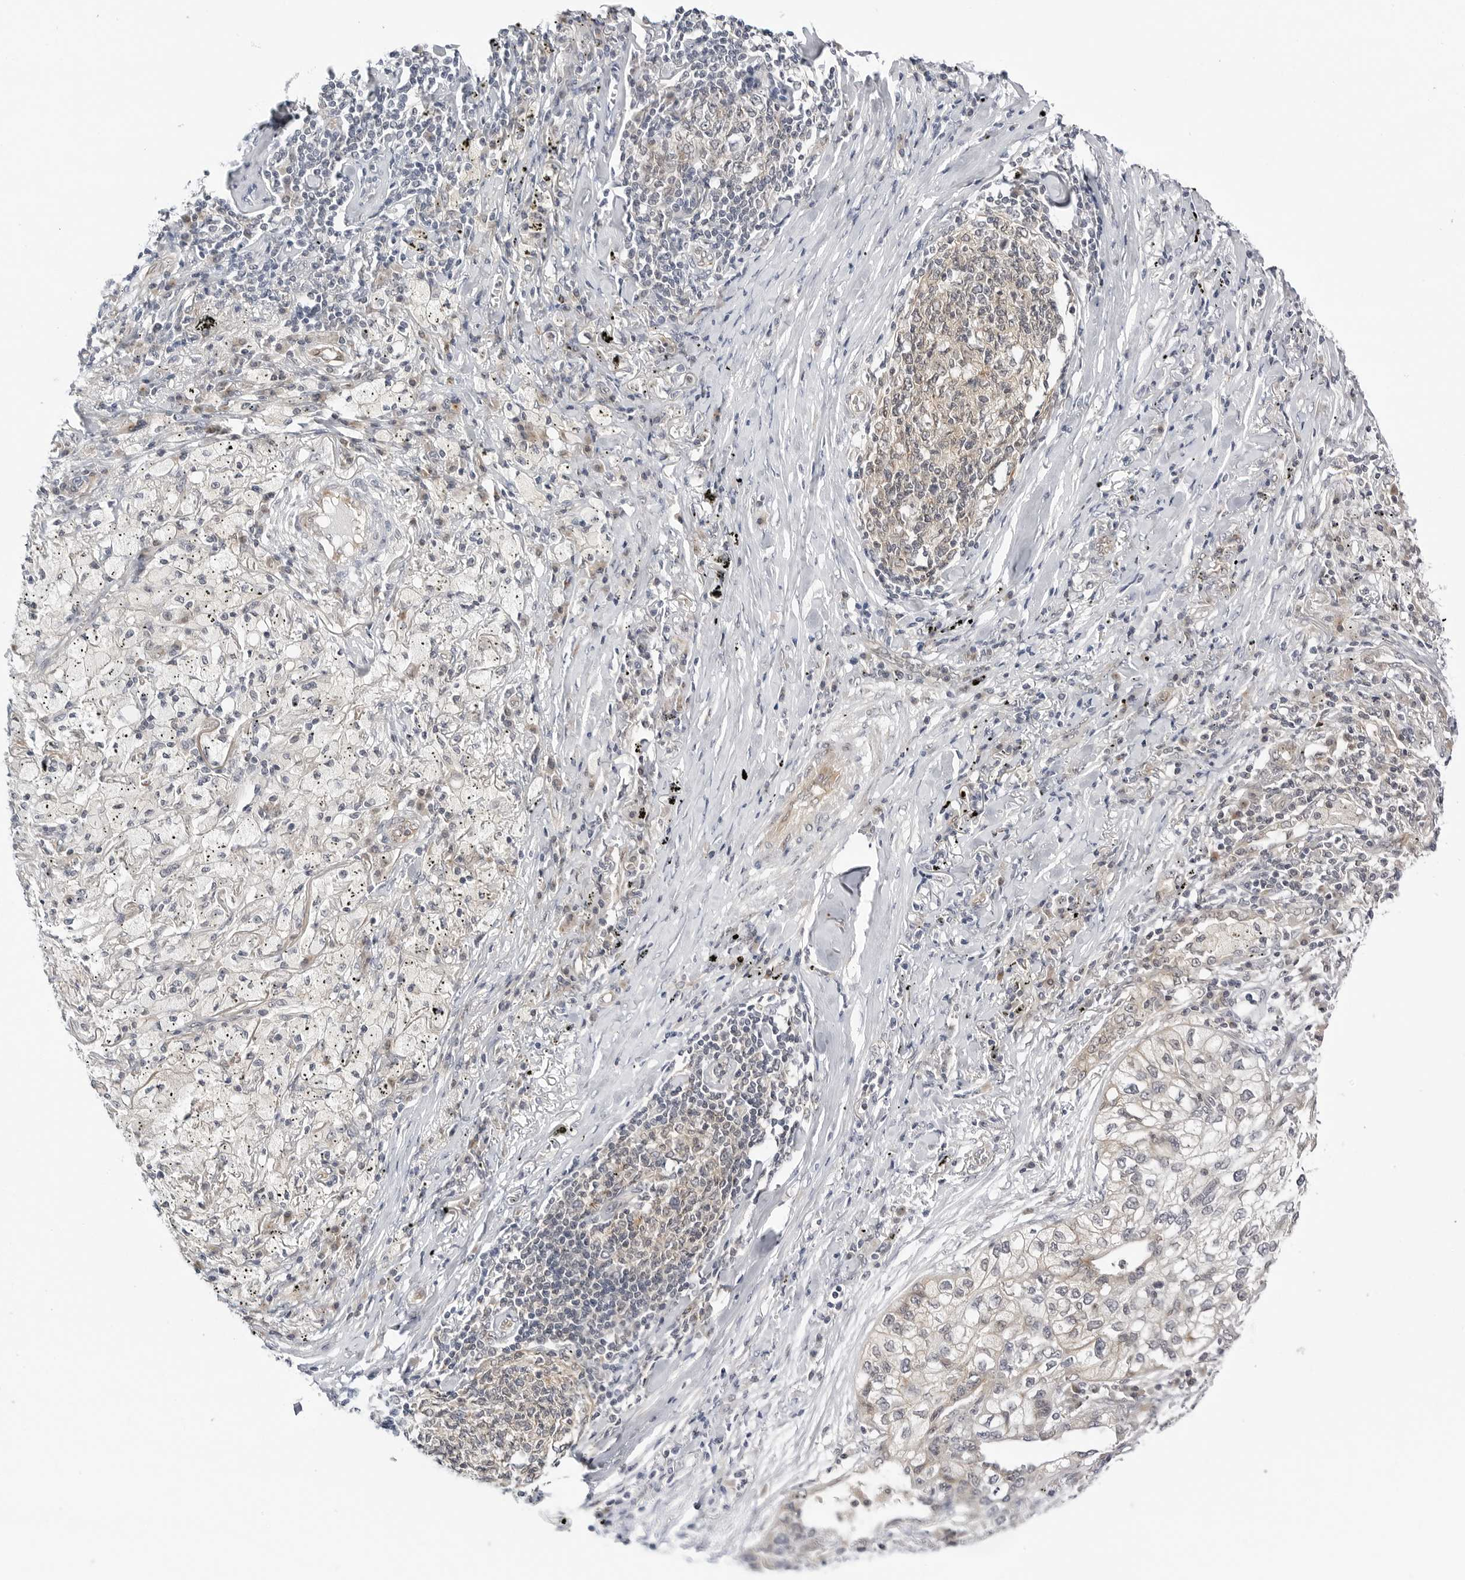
{"staining": {"intensity": "negative", "quantity": "none", "location": "none"}, "tissue": "lung cancer", "cell_type": "Tumor cells", "image_type": "cancer", "snomed": [{"axis": "morphology", "description": "Squamous cell carcinoma, NOS"}, {"axis": "topography", "description": "Lung"}], "caption": "Tumor cells are negative for brown protein staining in lung cancer (squamous cell carcinoma).", "gene": "MAP2K5", "patient": {"sex": "female", "age": 63}}